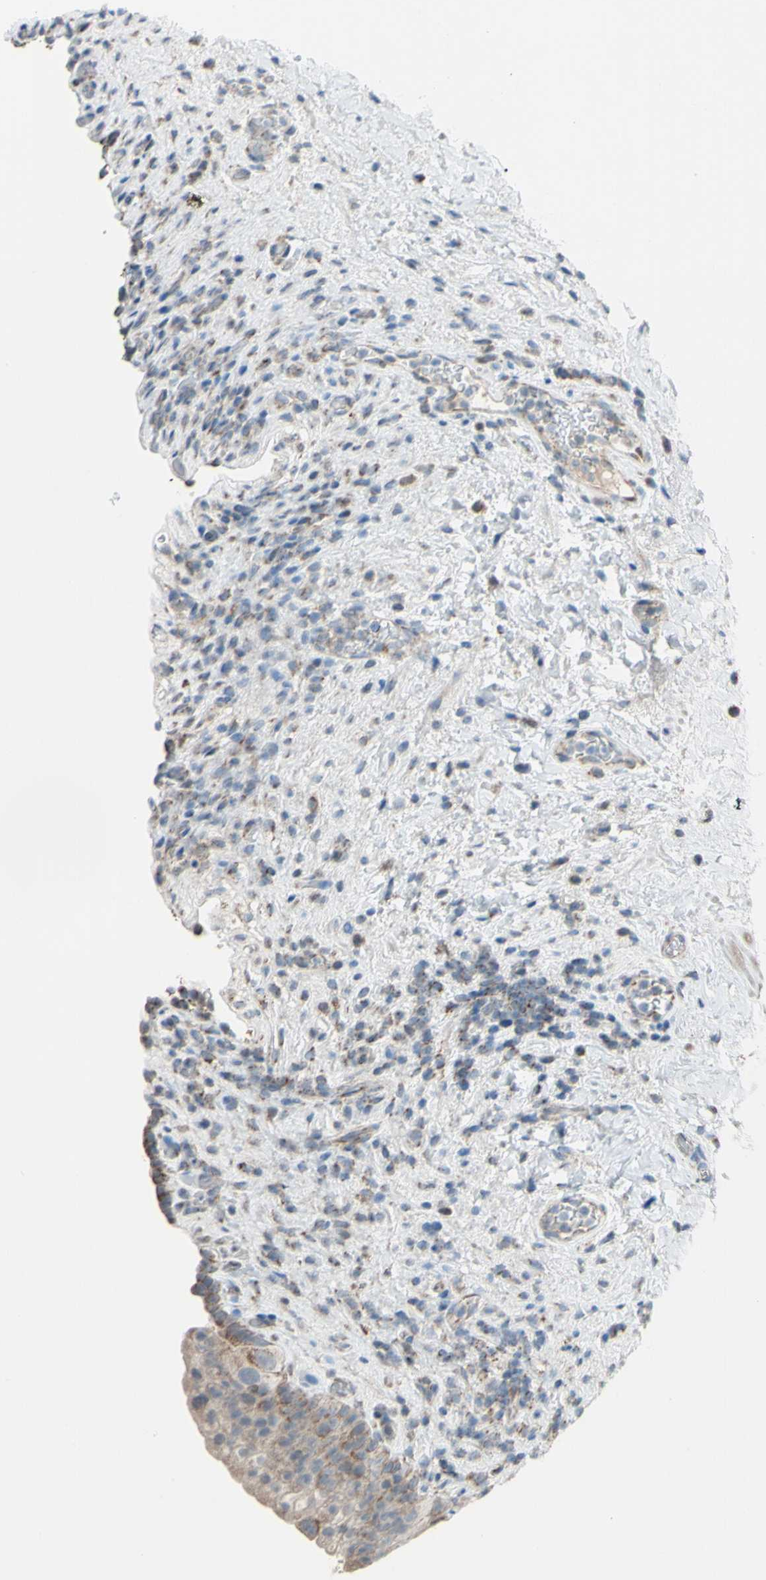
{"staining": {"intensity": "weak", "quantity": ">75%", "location": "cytoplasmic/membranous"}, "tissue": "urinary bladder", "cell_type": "Urothelial cells", "image_type": "normal", "snomed": [{"axis": "morphology", "description": "Normal tissue, NOS"}, {"axis": "topography", "description": "Urinary bladder"}], "caption": "Protein analysis of unremarkable urinary bladder shows weak cytoplasmic/membranous positivity in approximately >75% of urothelial cells. The staining was performed using DAB, with brown indicating positive protein expression. Nuclei are stained blue with hematoxylin.", "gene": "GLT8D1", "patient": {"sex": "female", "age": 64}}